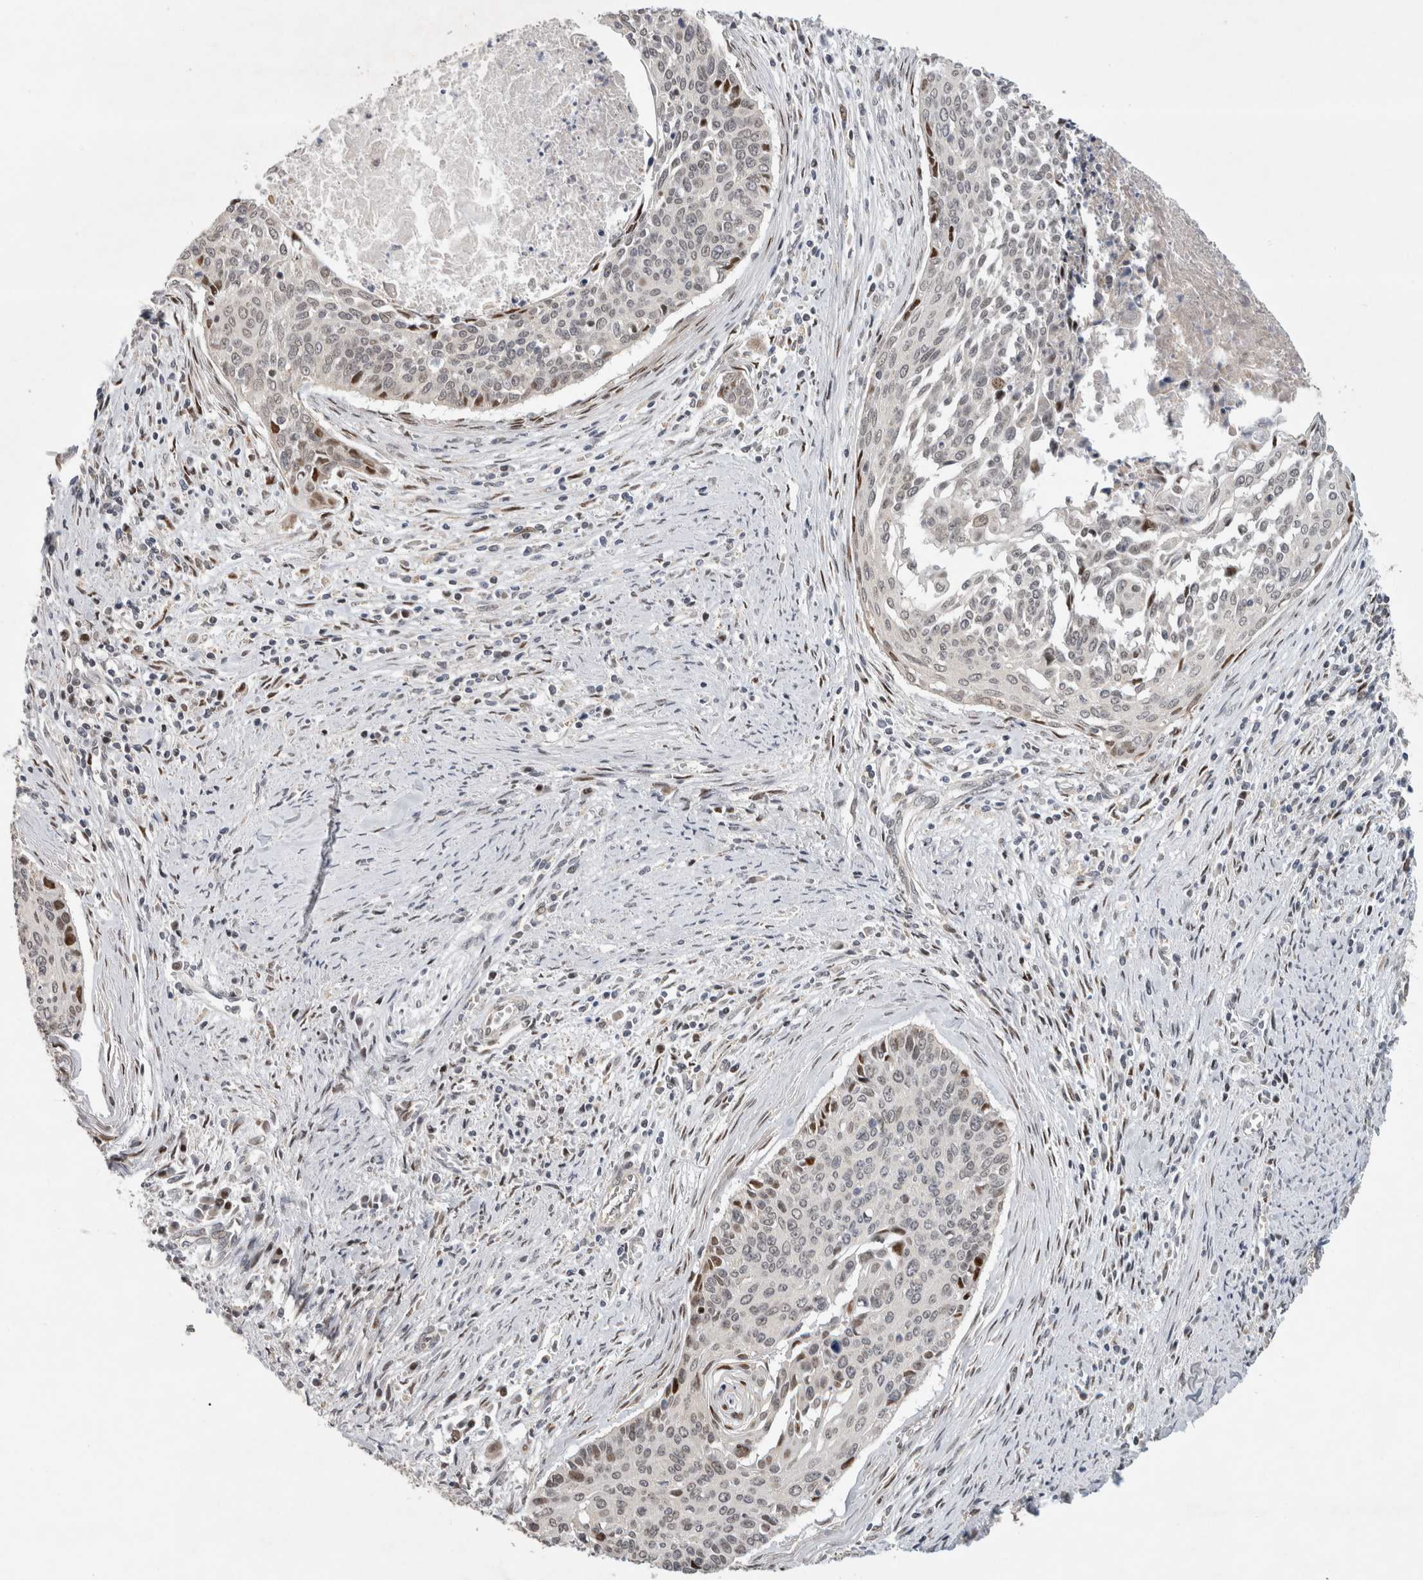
{"staining": {"intensity": "strong", "quantity": "<25%", "location": "nuclear"}, "tissue": "cervical cancer", "cell_type": "Tumor cells", "image_type": "cancer", "snomed": [{"axis": "morphology", "description": "Squamous cell carcinoma, NOS"}, {"axis": "topography", "description": "Cervix"}], "caption": "High-power microscopy captured an IHC photomicrograph of squamous cell carcinoma (cervical), revealing strong nuclear expression in approximately <25% of tumor cells.", "gene": "C8orf58", "patient": {"sex": "female", "age": 55}}